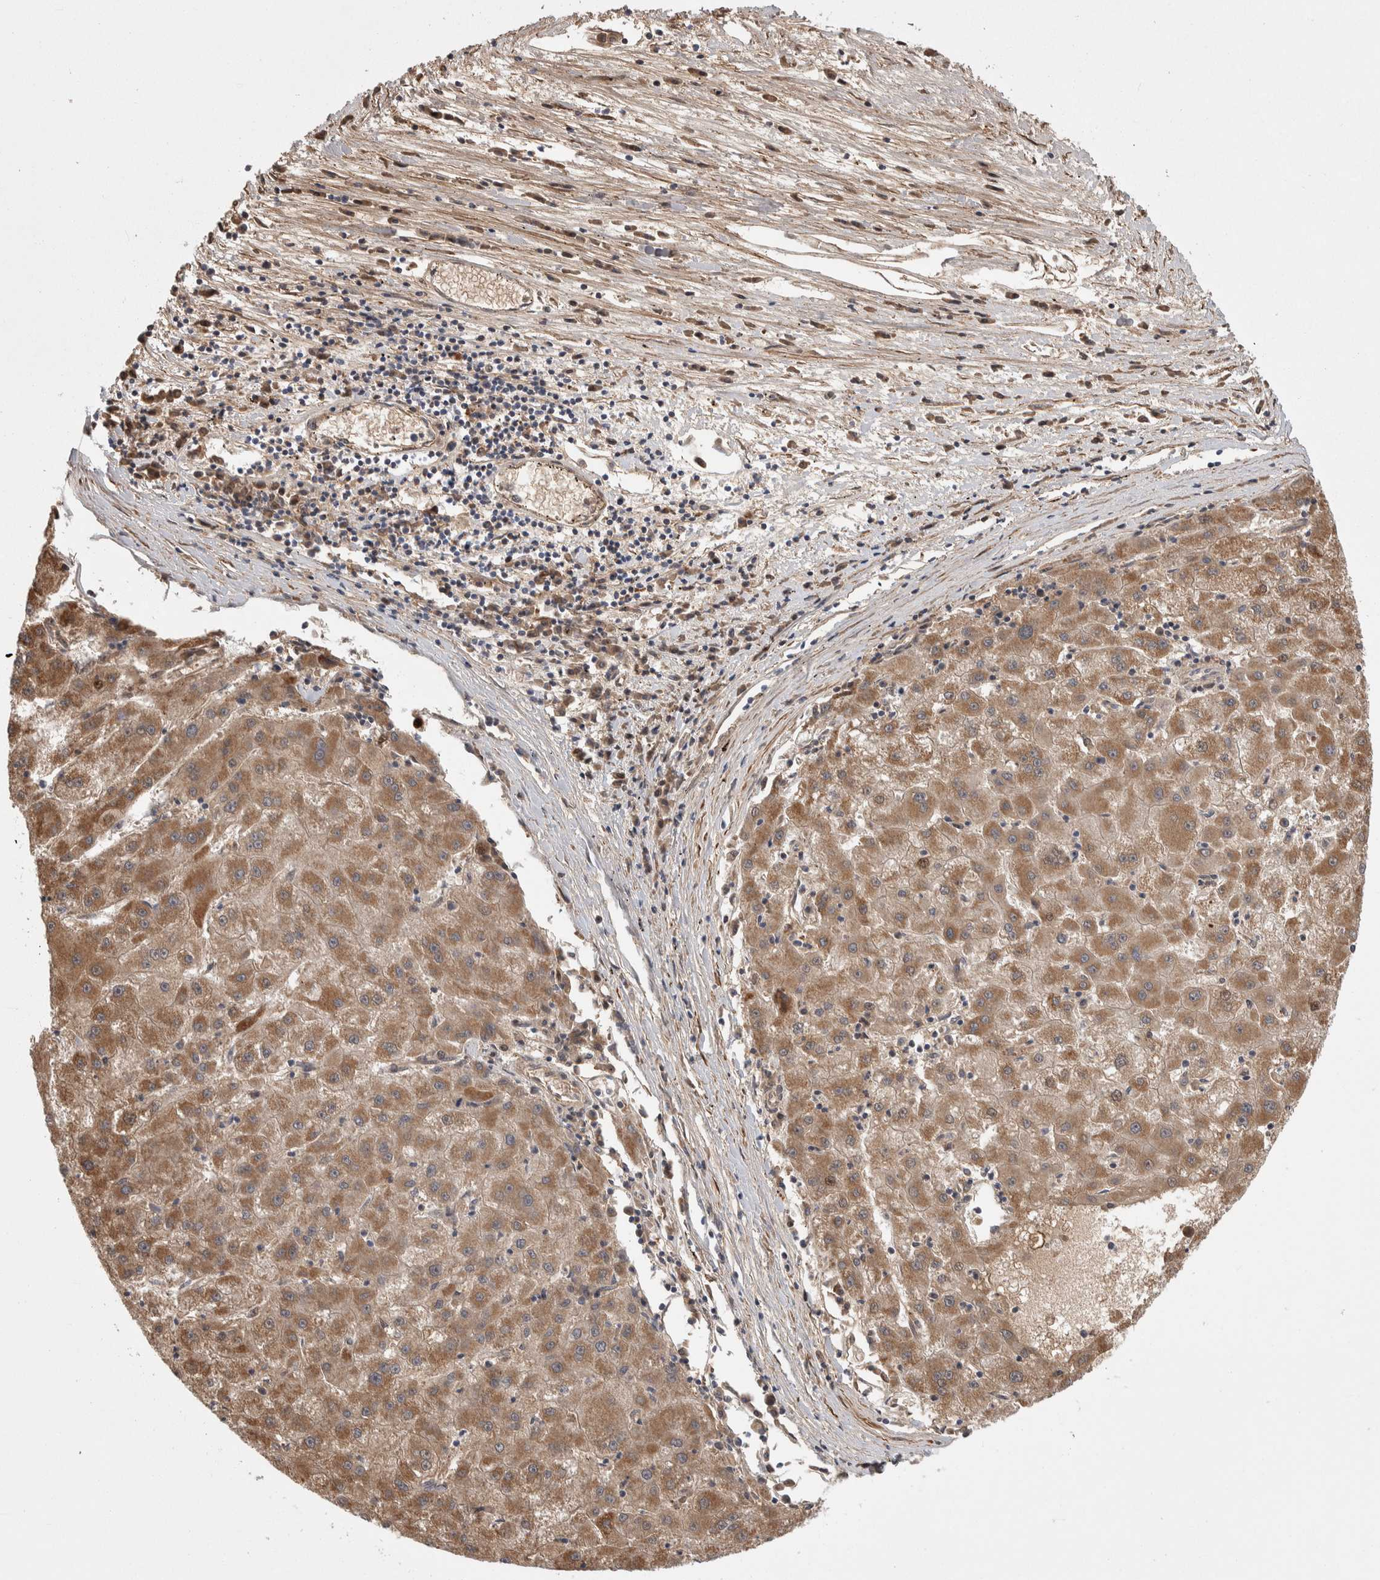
{"staining": {"intensity": "moderate", "quantity": ">75%", "location": "cytoplasmic/membranous"}, "tissue": "liver cancer", "cell_type": "Tumor cells", "image_type": "cancer", "snomed": [{"axis": "morphology", "description": "Carcinoma, Hepatocellular, NOS"}, {"axis": "topography", "description": "Liver"}], "caption": "Brown immunohistochemical staining in liver hepatocellular carcinoma shows moderate cytoplasmic/membranous staining in about >75% of tumor cells.", "gene": "PSMG3", "patient": {"sex": "male", "age": 72}}